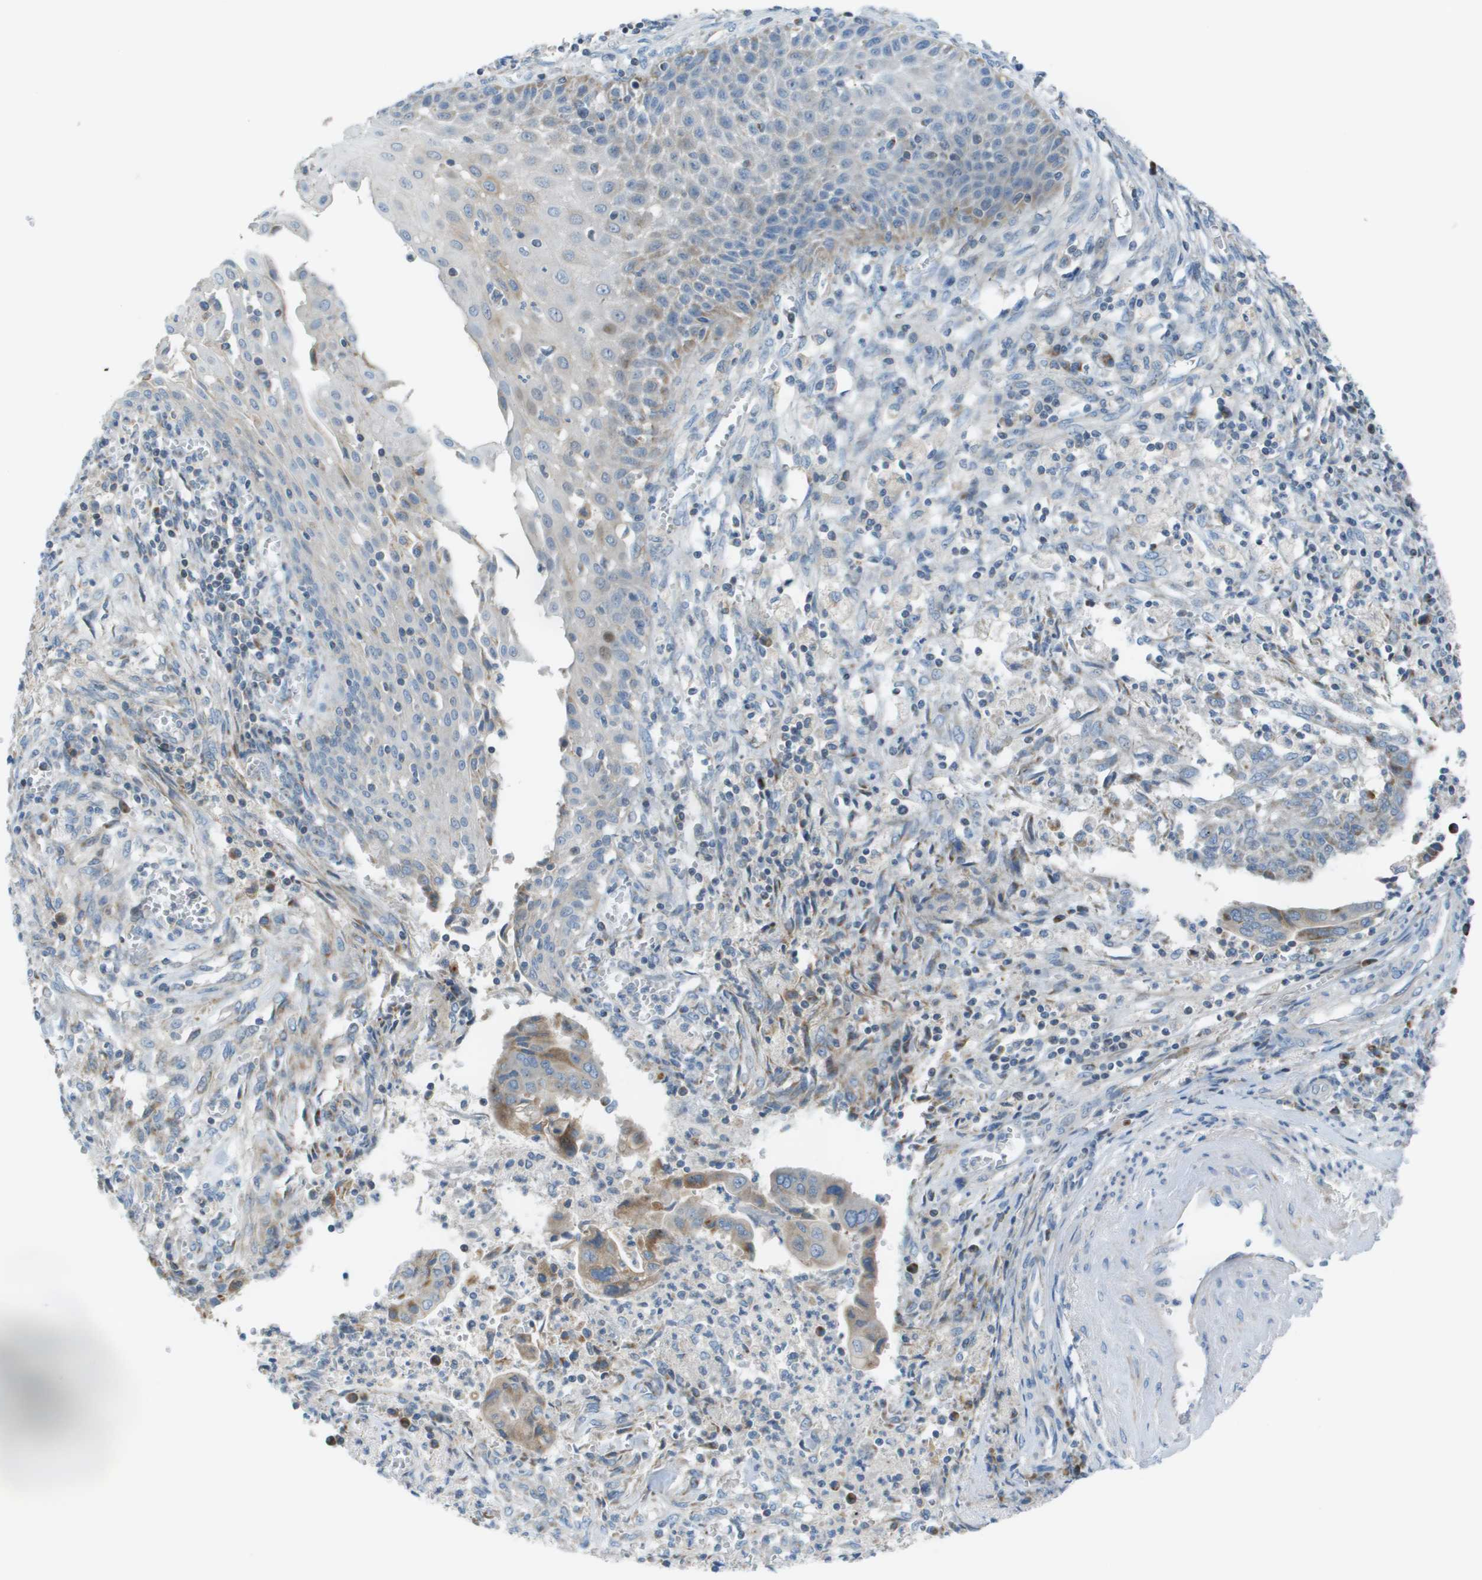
{"staining": {"intensity": "weak", "quantity": "<25%", "location": "cytoplasmic/membranous"}, "tissue": "cervical cancer", "cell_type": "Tumor cells", "image_type": "cancer", "snomed": [{"axis": "morphology", "description": "Adenocarcinoma, NOS"}, {"axis": "topography", "description": "Cervix"}], "caption": "Histopathology image shows no protein staining in tumor cells of cervical cancer tissue.", "gene": "GALNT6", "patient": {"sex": "female", "age": 44}}